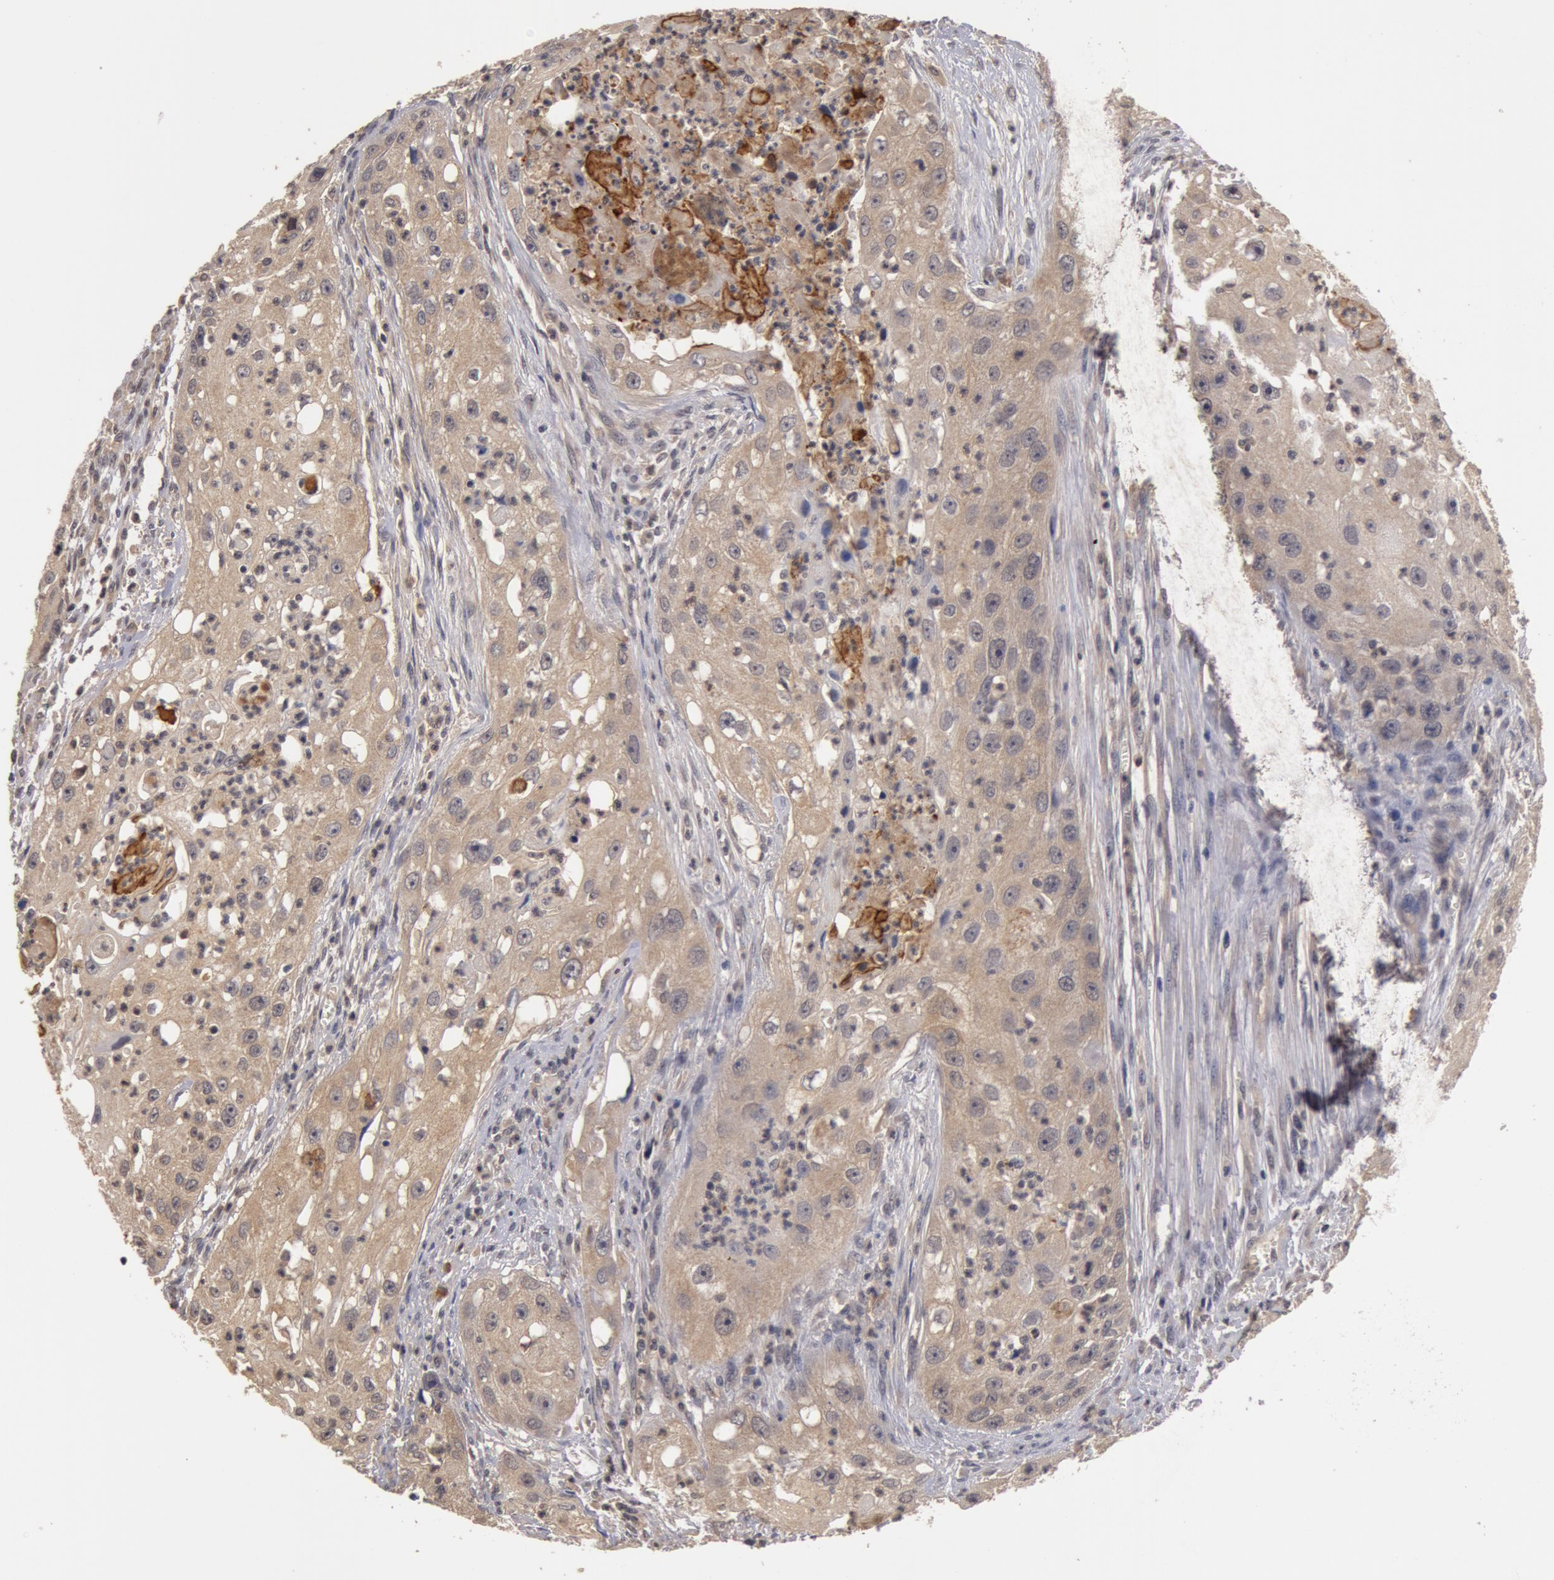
{"staining": {"intensity": "weak", "quantity": ">75%", "location": "cytoplasmic/membranous"}, "tissue": "head and neck cancer", "cell_type": "Tumor cells", "image_type": "cancer", "snomed": [{"axis": "morphology", "description": "Squamous cell carcinoma, NOS"}, {"axis": "topography", "description": "Head-Neck"}], "caption": "Weak cytoplasmic/membranous protein positivity is seen in approximately >75% of tumor cells in squamous cell carcinoma (head and neck).", "gene": "BCHE", "patient": {"sex": "male", "age": 64}}